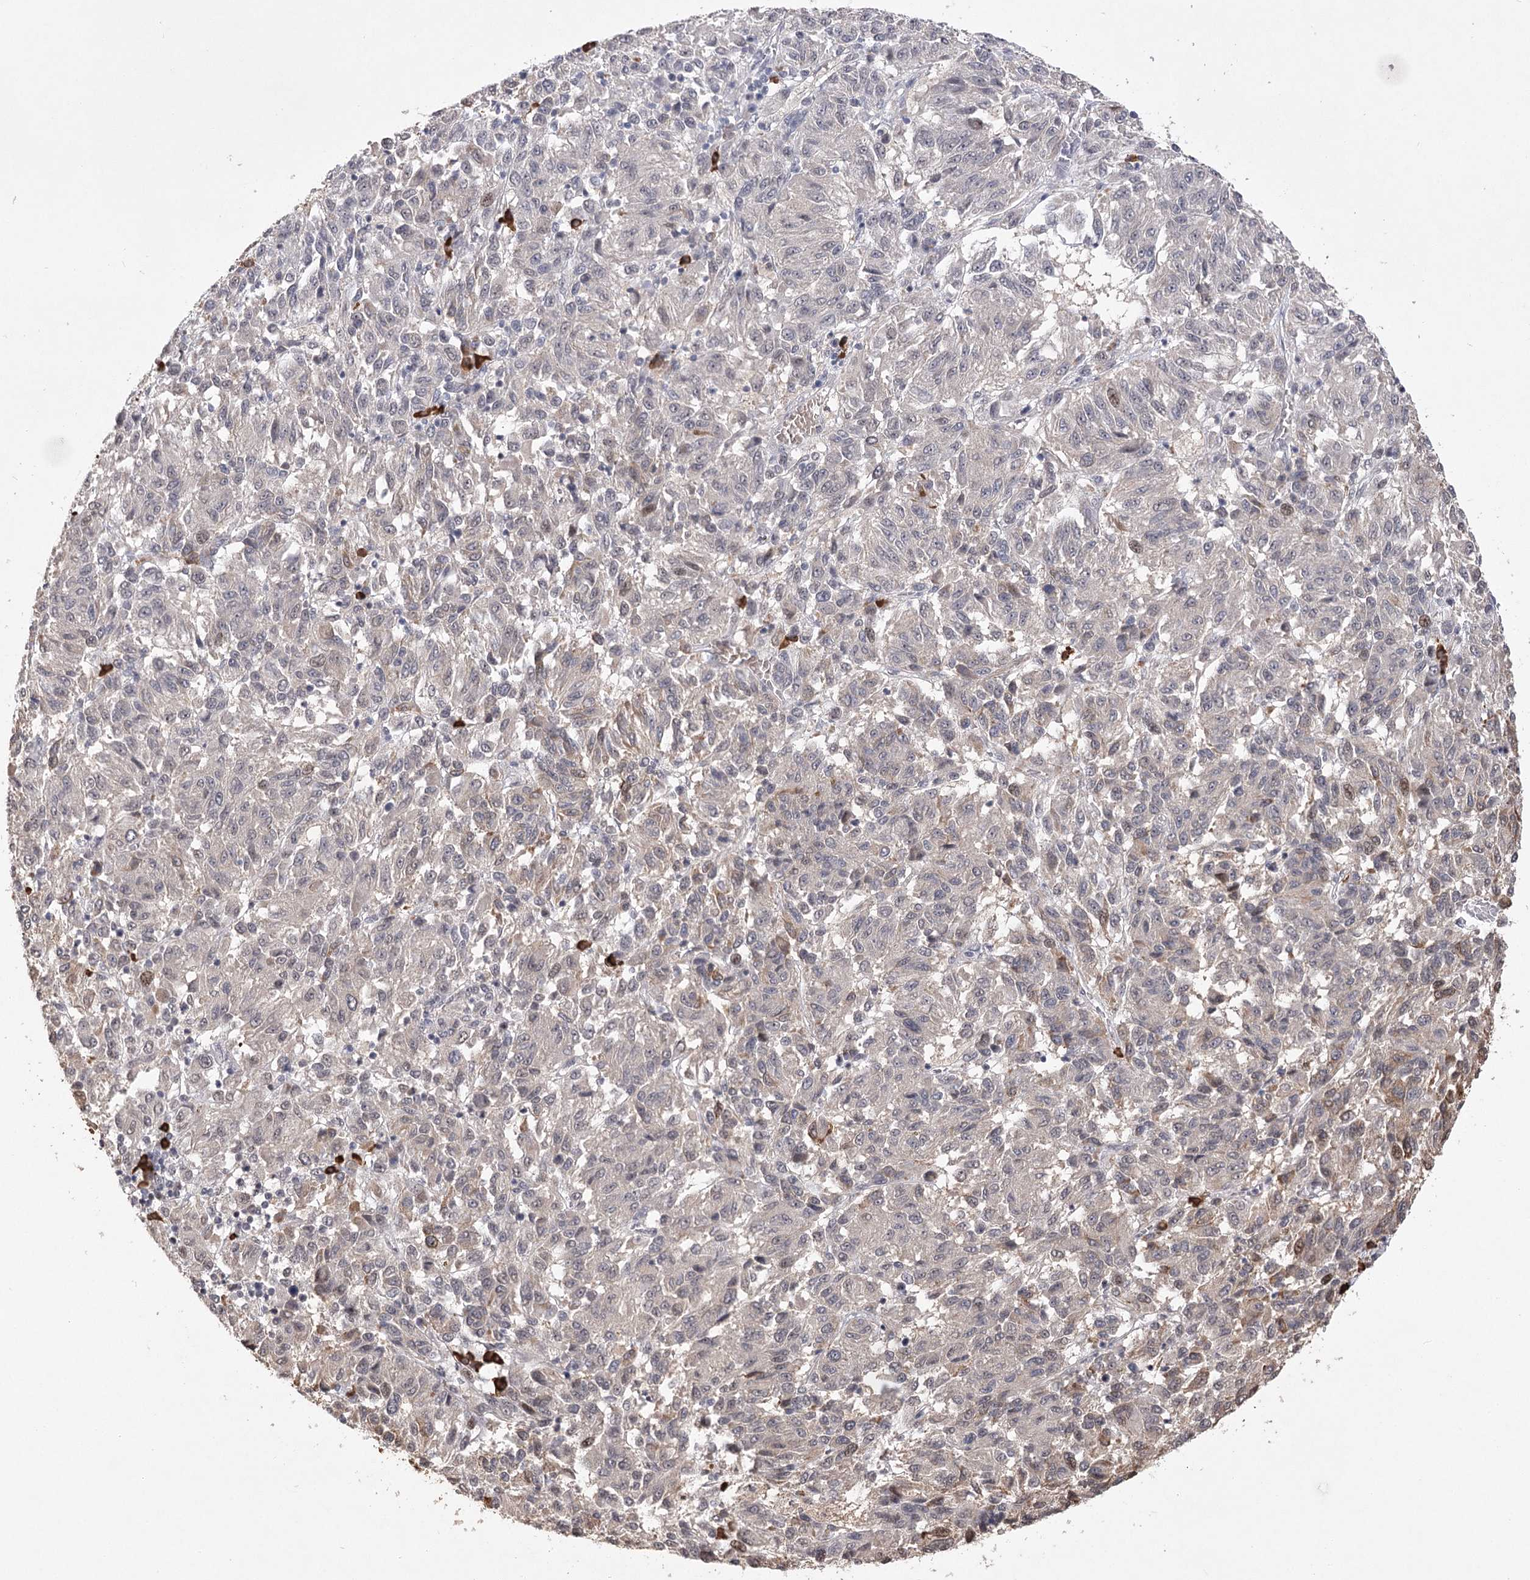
{"staining": {"intensity": "weak", "quantity": "<25%", "location": "nuclear"}, "tissue": "melanoma", "cell_type": "Tumor cells", "image_type": "cancer", "snomed": [{"axis": "morphology", "description": "Malignant melanoma, Metastatic site"}, {"axis": "topography", "description": "Lung"}], "caption": "High magnification brightfield microscopy of malignant melanoma (metastatic site) stained with DAB (3,3'-diaminobenzidine) (brown) and counterstained with hematoxylin (blue): tumor cells show no significant staining.", "gene": "PYROXD1", "patient": {"sex": "male", "age": 64}}